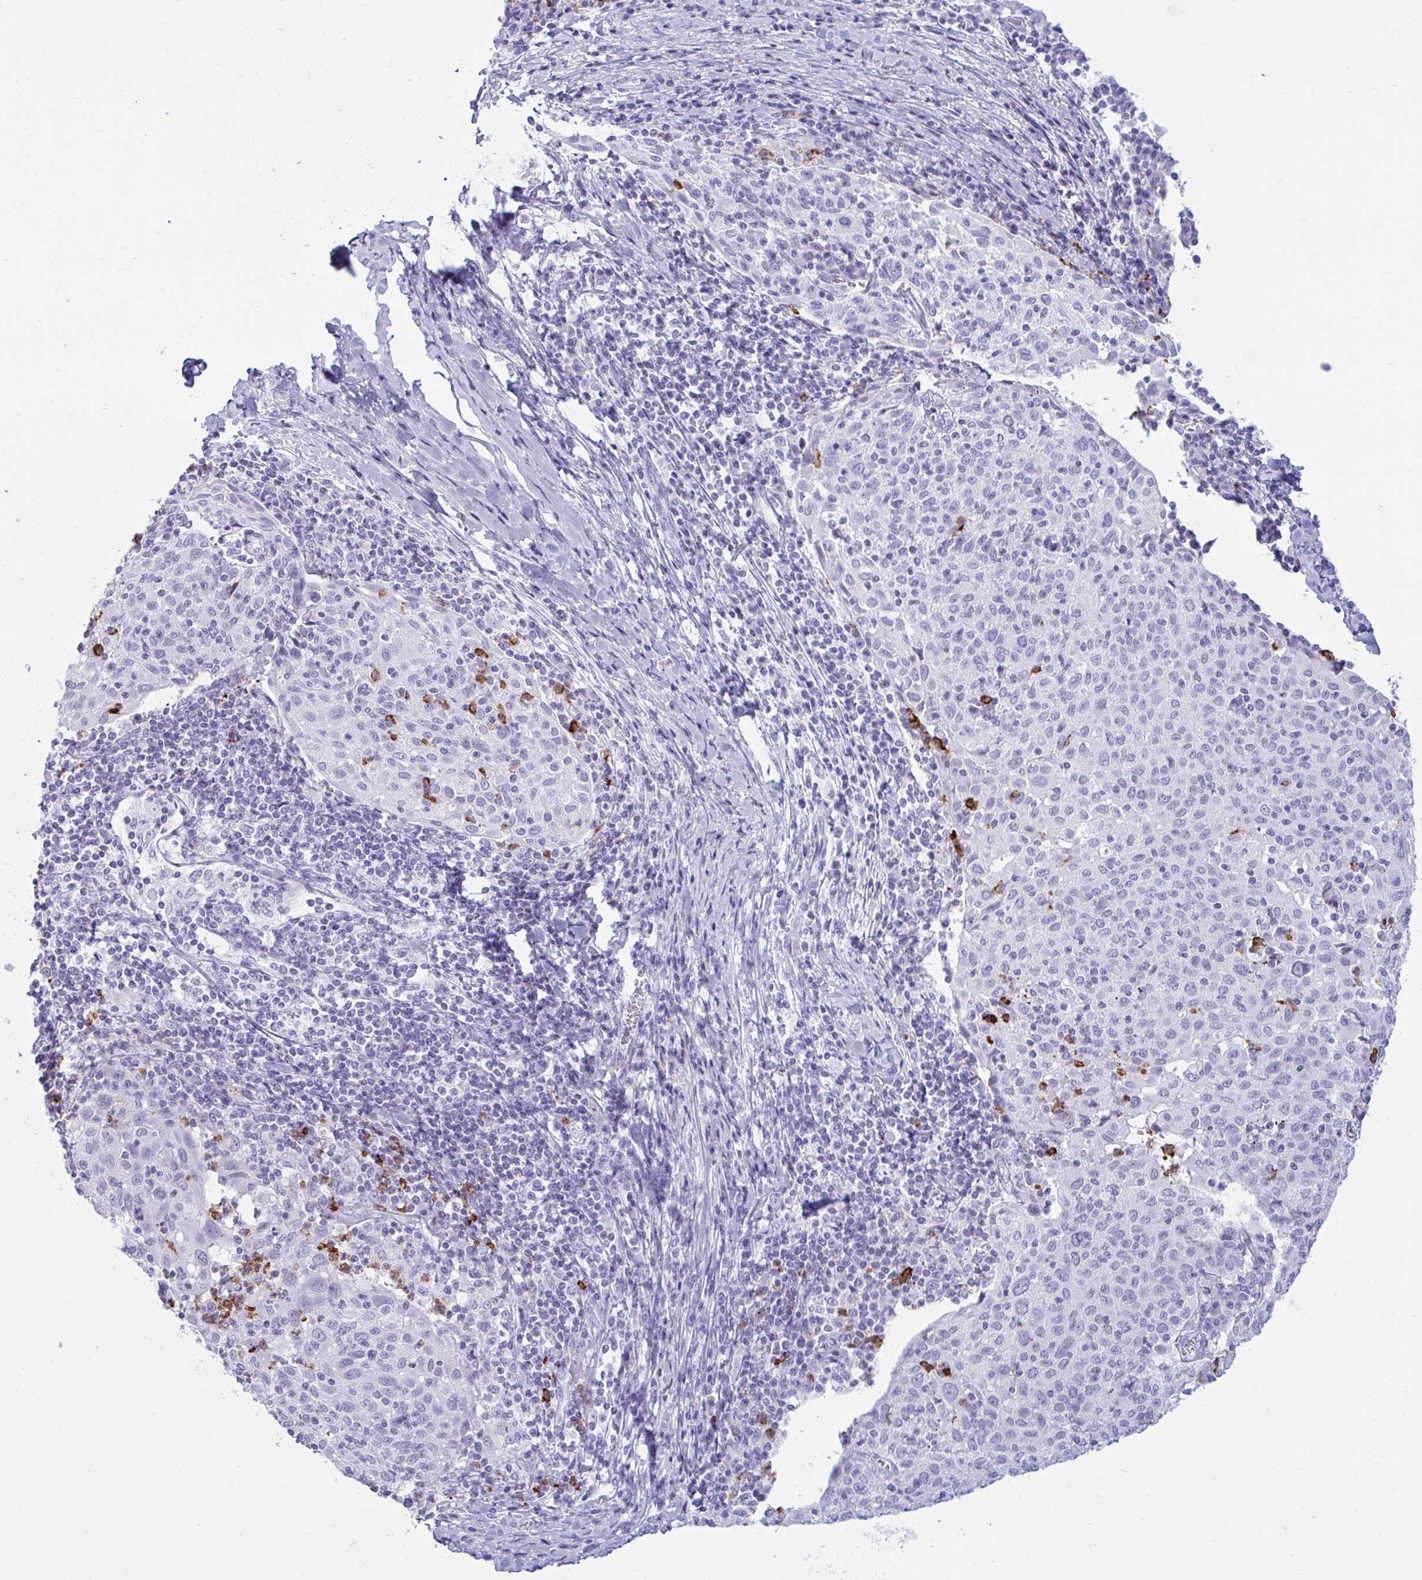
{"staining": {"intensity": "negative", "quantity": "none", "location": "none"}, "tissue": "cervical cancer", "cell_type": "Tumor cells", "image_type": "cancer", "snomed": [{"axis": "morphology", "description": "Squamous cell carcinoma, NOS"}, {"axis": "topography", "description": "Cervix"}], "caption": "The immunohistochemistry (IHC) histopathology image has no significant positivity in tumor cells of cervical cancer (squamous cell carcinoma) tissue.", "gene": "ARHGAP42", "patient": {"sex": "female", "age": 52}}